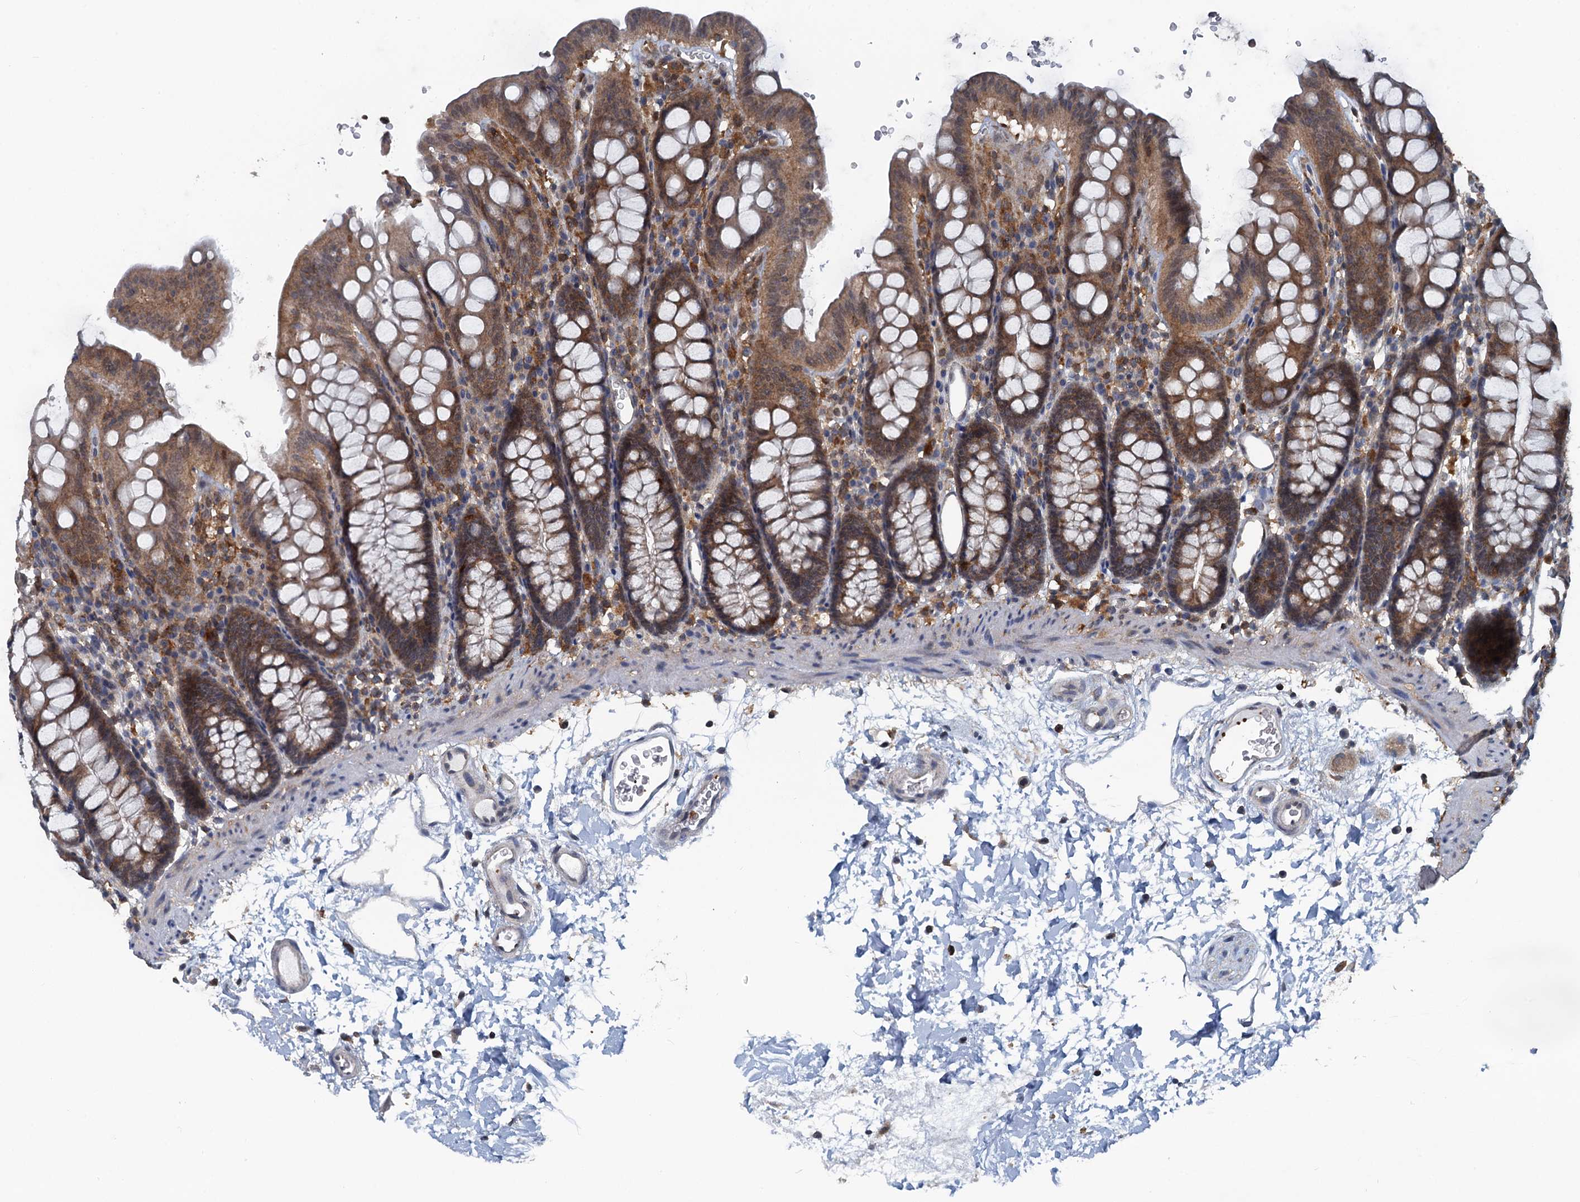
{"staining": {"intensity": "weak", "quantity": "25%-75%", "location": "cytoplasmic/membranous"}, "tissue": "colon", "cell_type": "Endothelial cells", "image_type": "normal", "snomed": [{"axis": "morphology", "description": "Normal tissue, NOS"}, {"axis": "topography", "description": "Colon"}], "caption": "High-magnification brightfield microscopy of benign colon stained with DAB (brown) and counterstained with hematoxylin (blue). endothelial cells exhibit weak cytoplasmic/membranous expression is seen in about25%-75% of cells. (IHC, brightfield microscopy, high magnification).", "gene": "GCLM", "patient": {"sex": "male", "age": 75}}